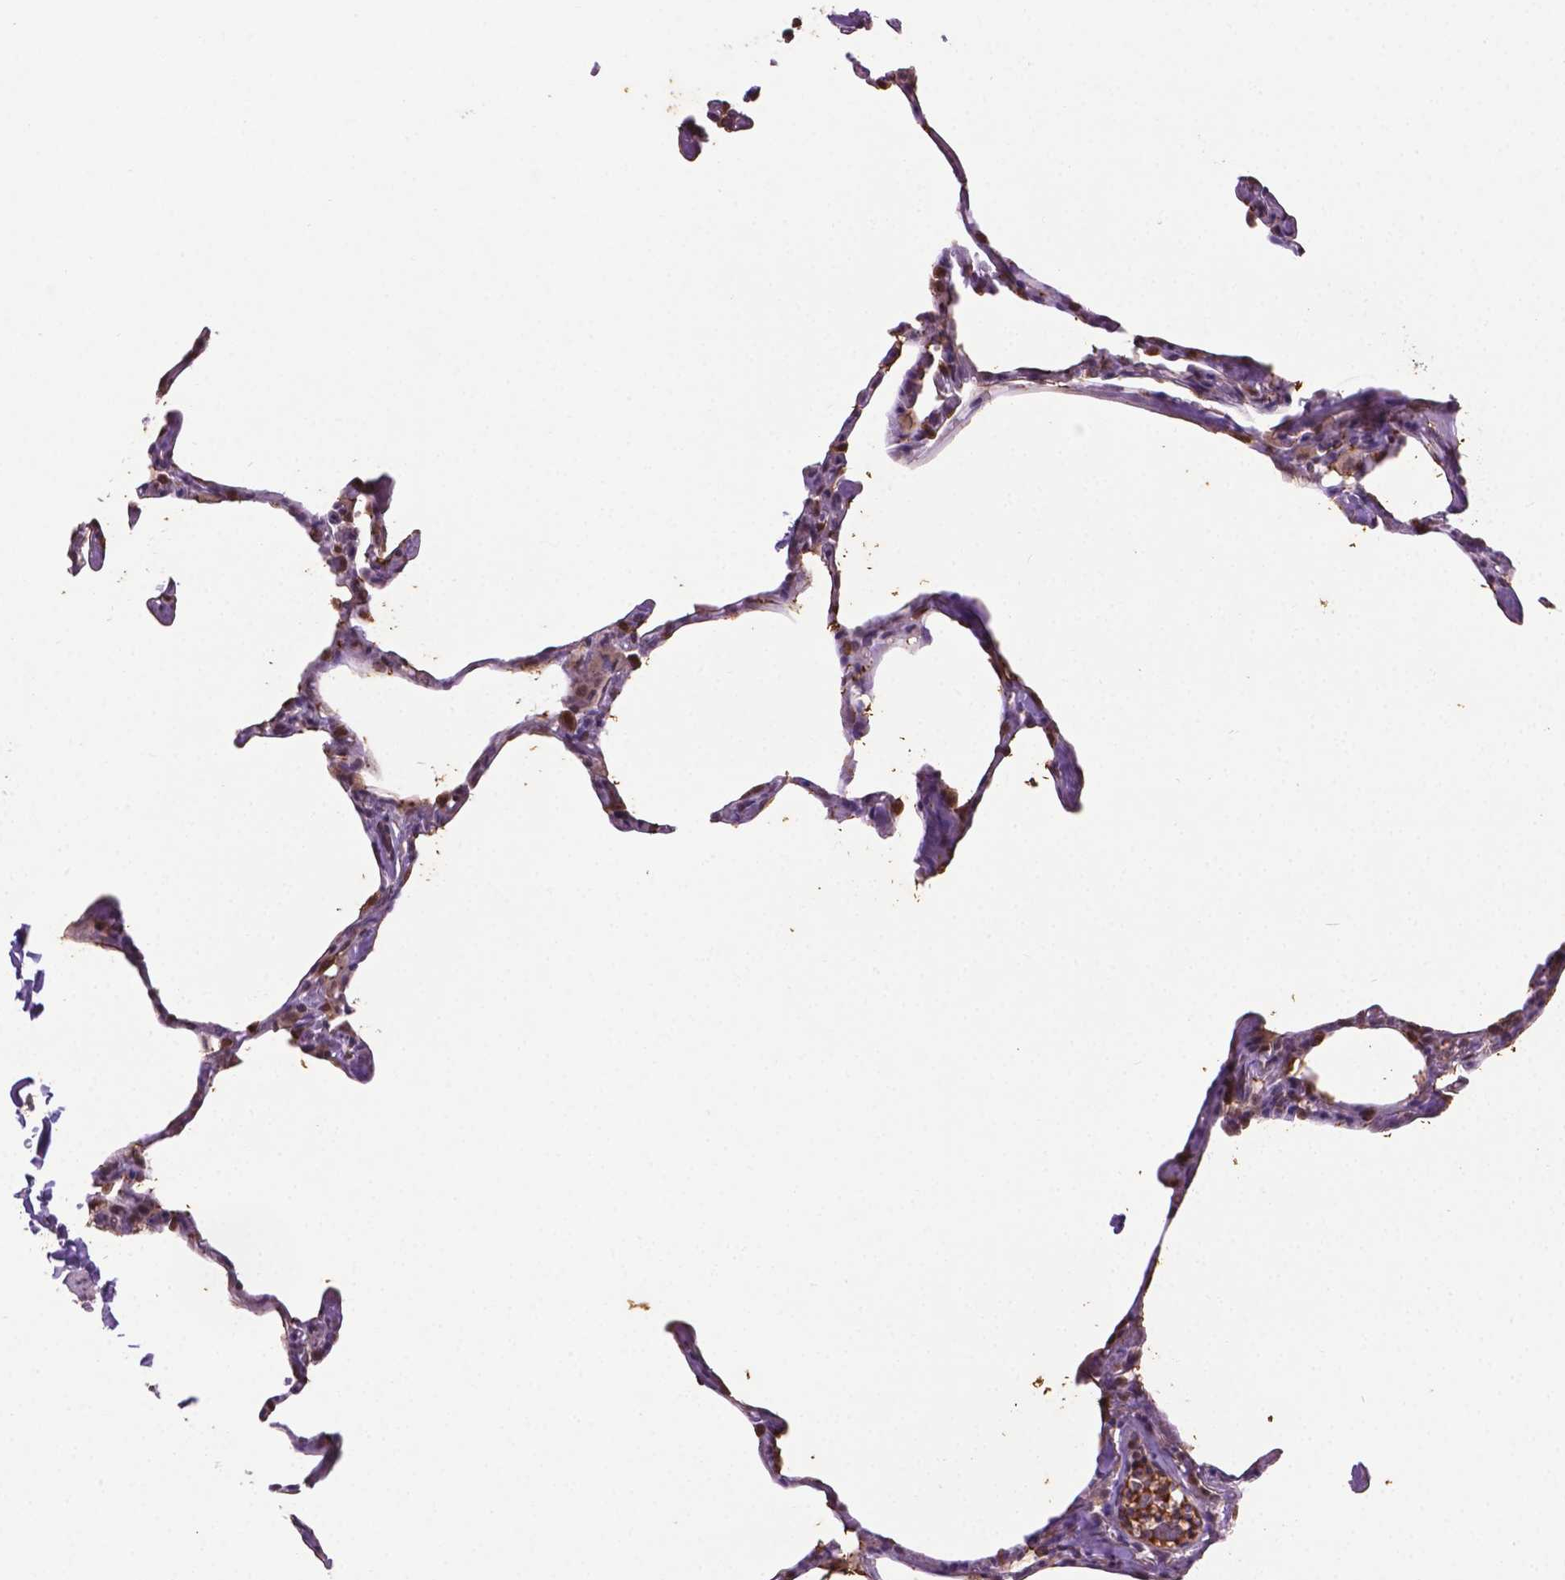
{"staining": {"intensity": "moderate", "quantity": ">75%", "location": "cytoplasmic/membranous,nuclear"}, "tissue": "lung", "cell_type": "Alveolar cells", "image_type": "normal", "snomed": [{"axis": "morphology", "description": "Normal tissue, NOS"}, {"axis": "topography", "description": "Lung"}], "caption": "Lung stained with immunohistochemistry displays moderate cytoplasmic/membranous,nuclear positivity in about >75% of alveolar cells.", "gene": "ENSG00000289700", "patient": {"sex": "male", "age": 65}}